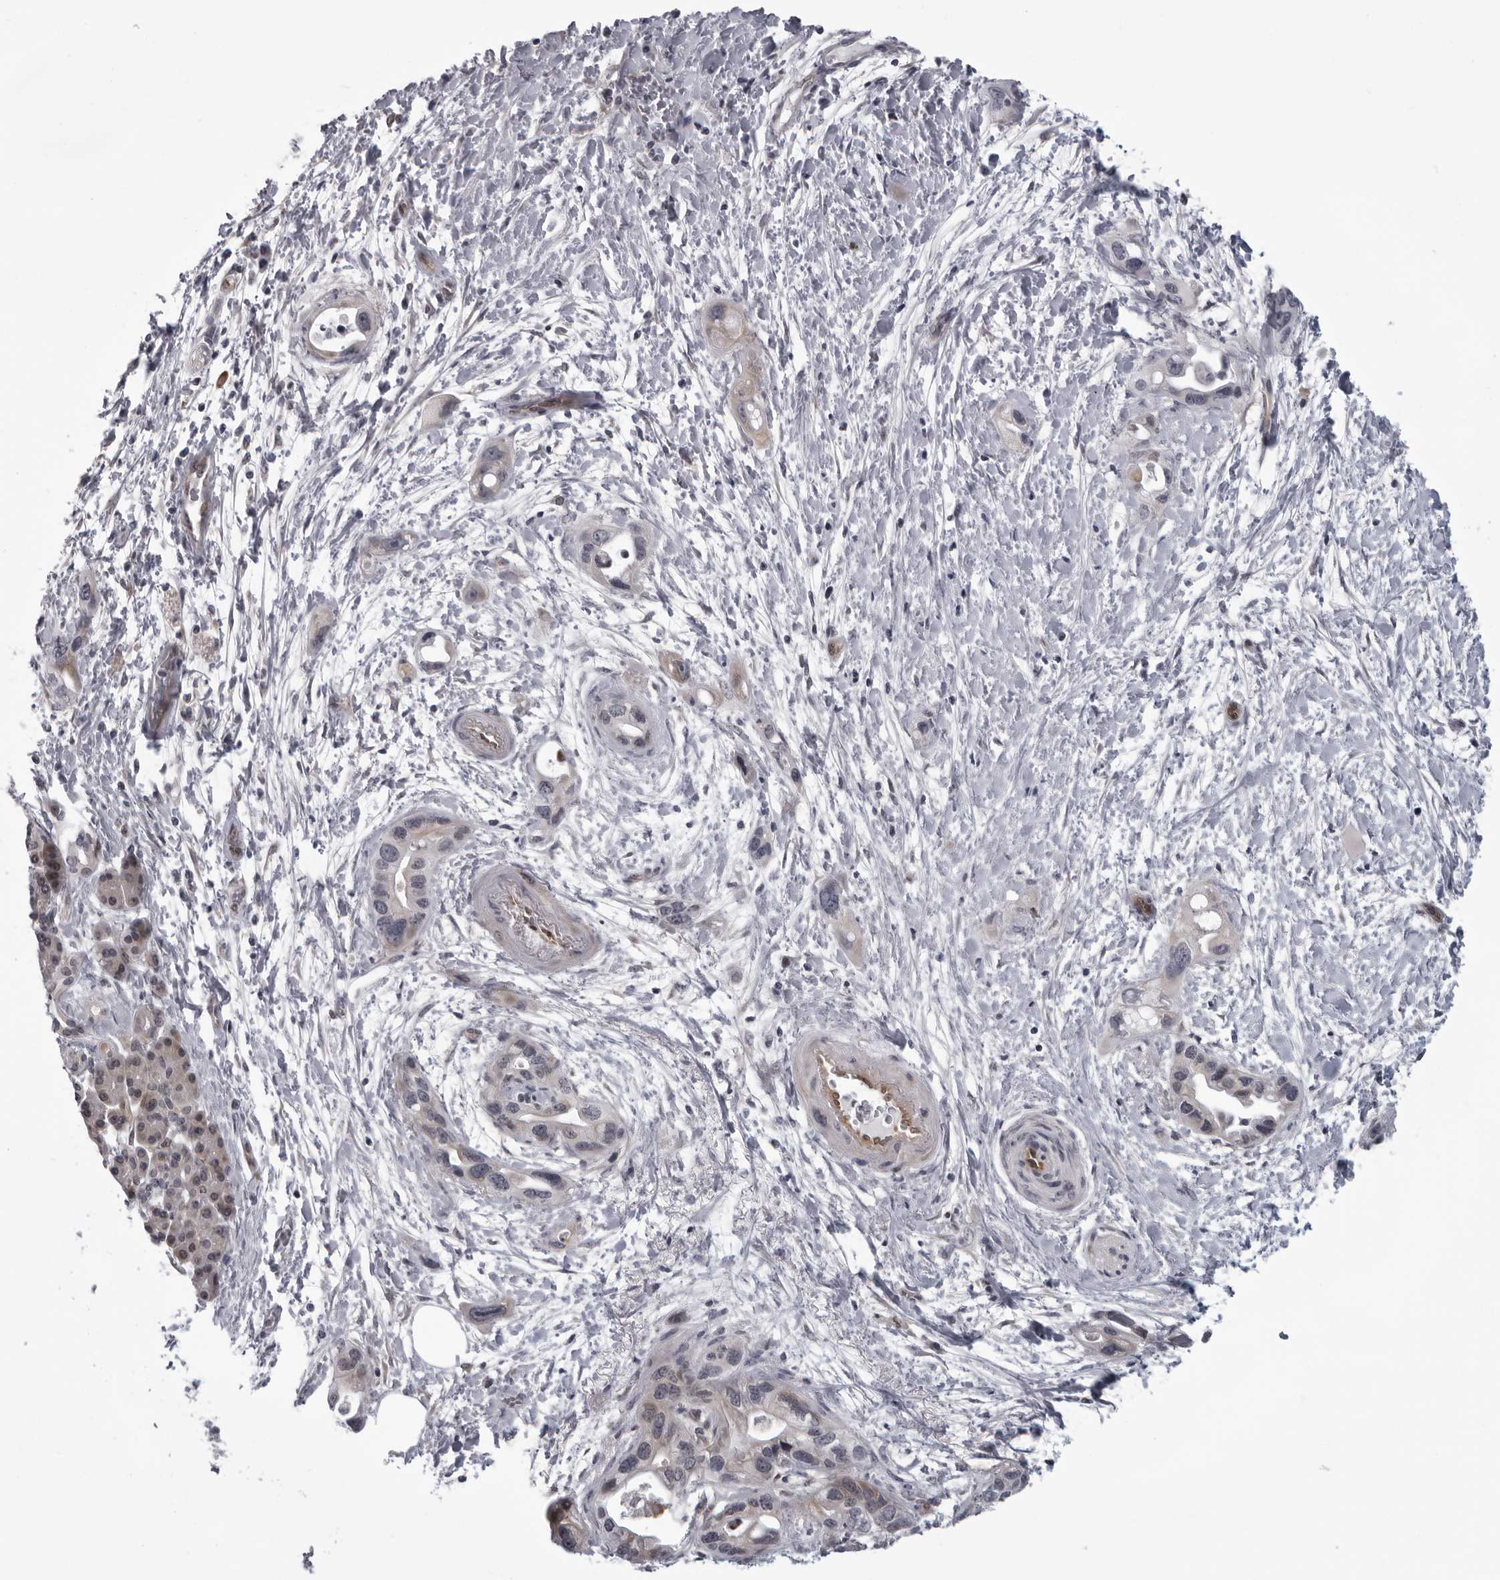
{"staining": {"intensity": "negative", "quantity": "none", "location": "none"}, "tissue": "pancreatic cancer", "cell_type": "Tumor cells", "image_type": "cancer", "snomed": [{"axis": "morphology", "description": "Adenocarcinoma, NOS"}, {"axis": "topography", "description": "Pancreas"}], "caption": "The image reveals no significant positivity in tumor cells of pancreatic adenocarcinoma. Brightfield microscopy of immunohistochemistry stained with DAB (3,3'-diaminobenzidine) (brown) and hematoxylin (blue), captured at high magnification.", "gene": "MAPK12", "patient": {"sex": "female", "age": 77}}